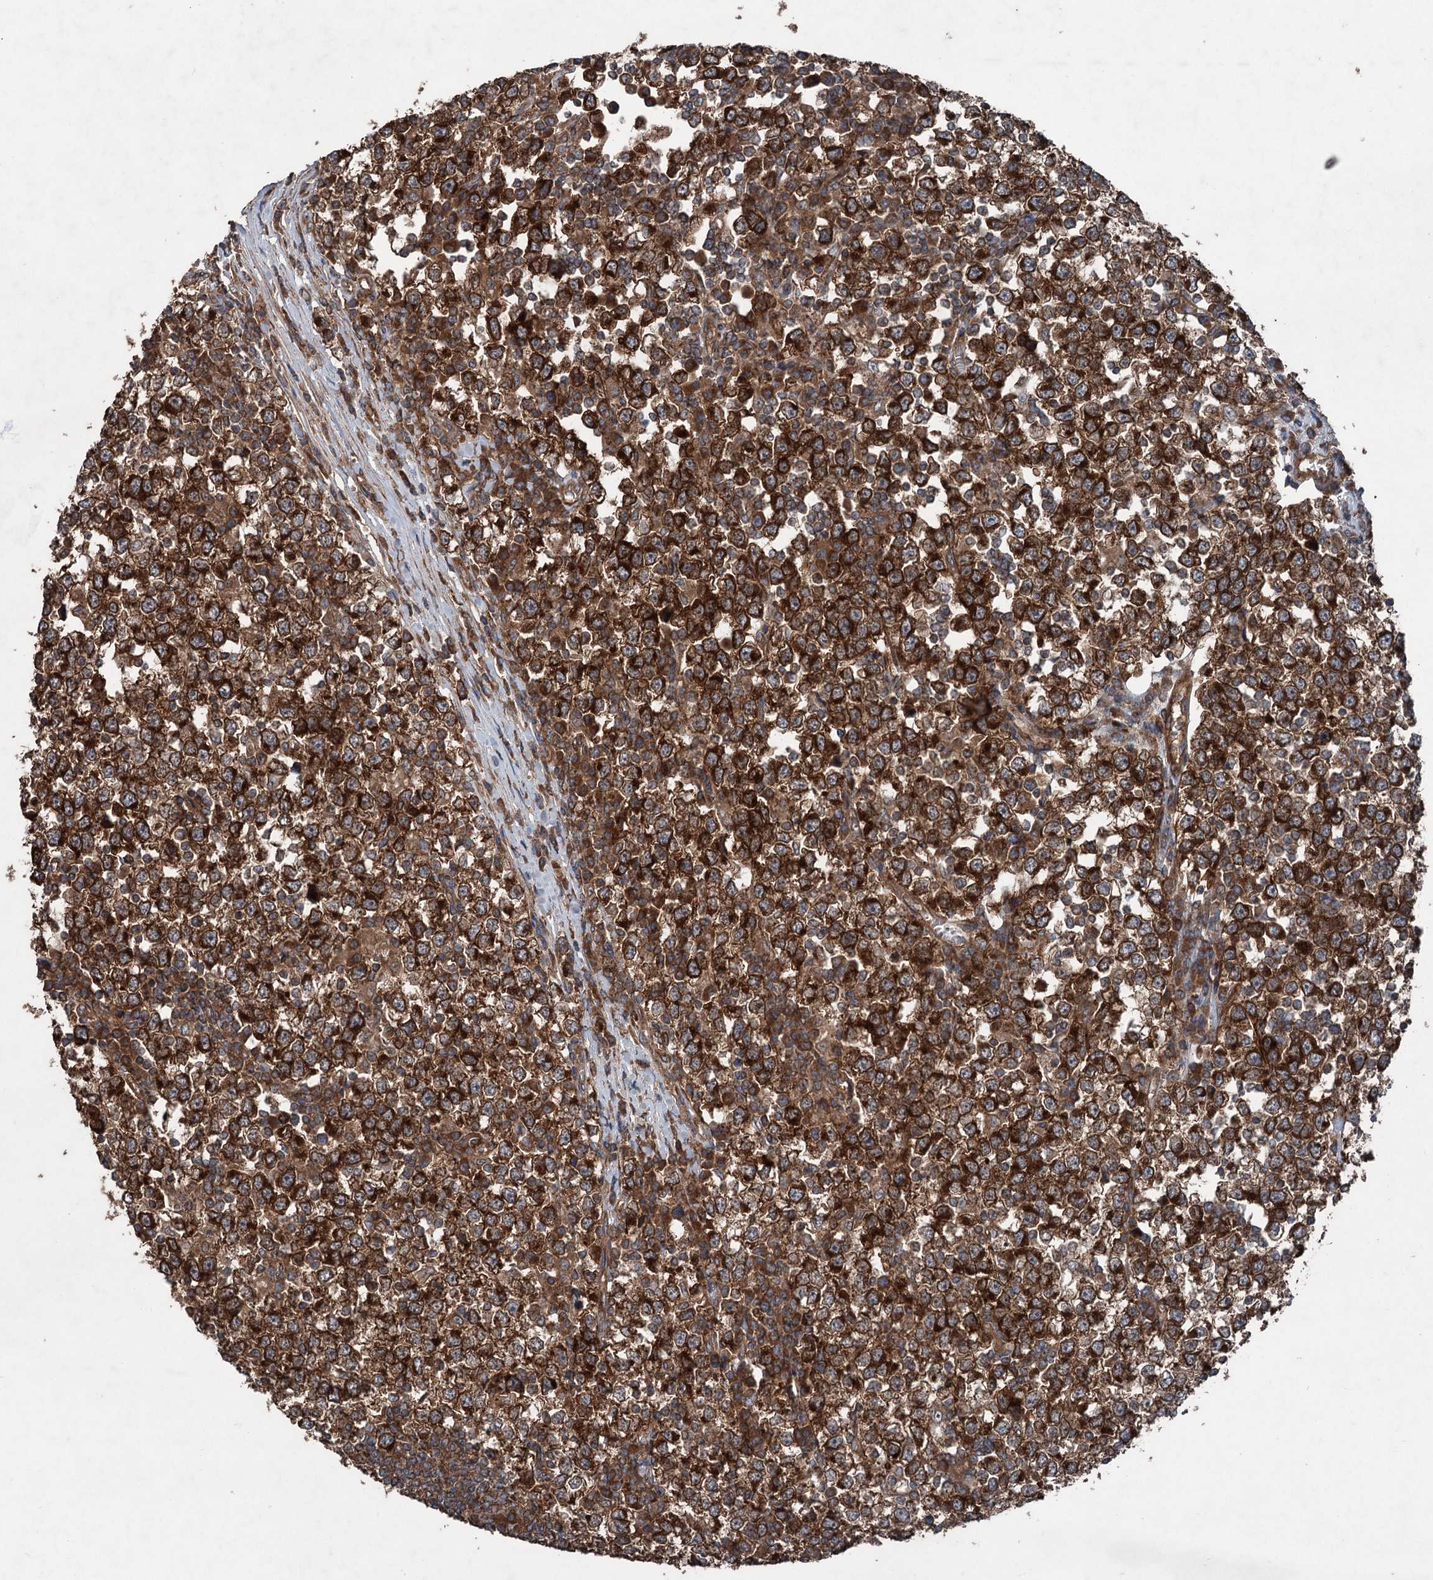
{"staining": {"intensity": "strong", "quantity": ">75%", "location": "cytoplasmic/membranous"}, "tissue": "testis cancer", "cell_type": "Tumor cells", "image_type": "cancer", "snomed": [{"axis": "morphology", "description": "Seminoma, NOS"}, {"axis": "topography", "description": "Testis"}], "caption": "Immunohistochemical staining of human seminoma (testis) displays high levels of strong cytoplasmic/membranous protein staining in about >75% of tumor cells.", "gene": "RNF214", "patient": {"sex": "male", "age": 65}}